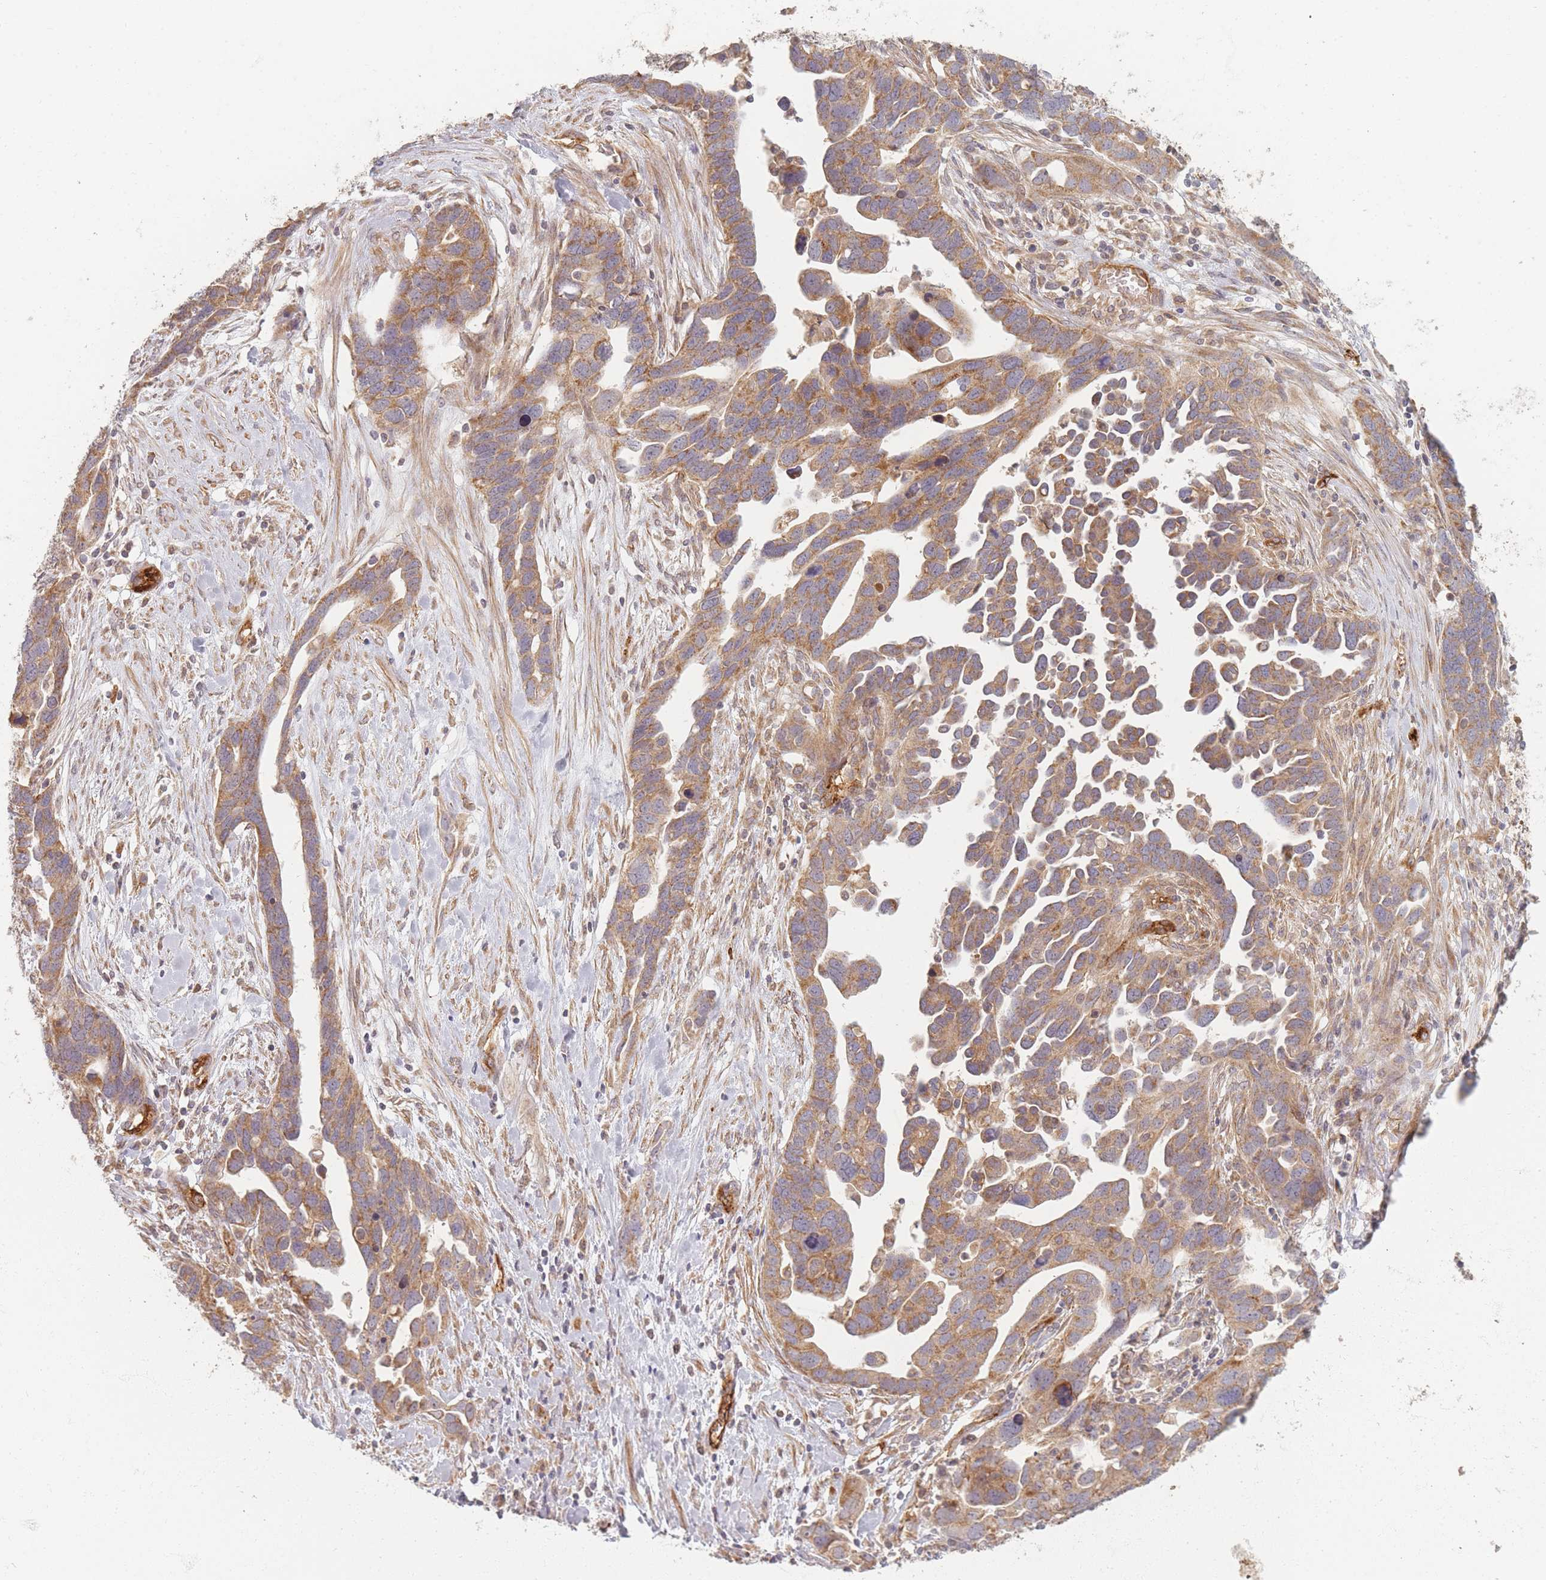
{"staining": {"intensity": "moderate", "quantity": ">75%", "location": "cytoplasmic/membranous"}, "tissue": "ovarian cancer", "cell_type": "Tumor cells", "image_type": "cancer", "snomed": [{"axis": "morphology", "description": "Cystadenocarcinoma, serous, NOS"}, {"axis": "topography", "description": "Ovary"}], "caption": "Immunohistochemical staining of ovarian cancer (serous cystadenocarcinoma) reveals moderate cytoplasmic/membranous protein expression in approximately >75% of tumor cells.", "gene": "MRPS6", "patient": {"sex": "female", "age": 54}}